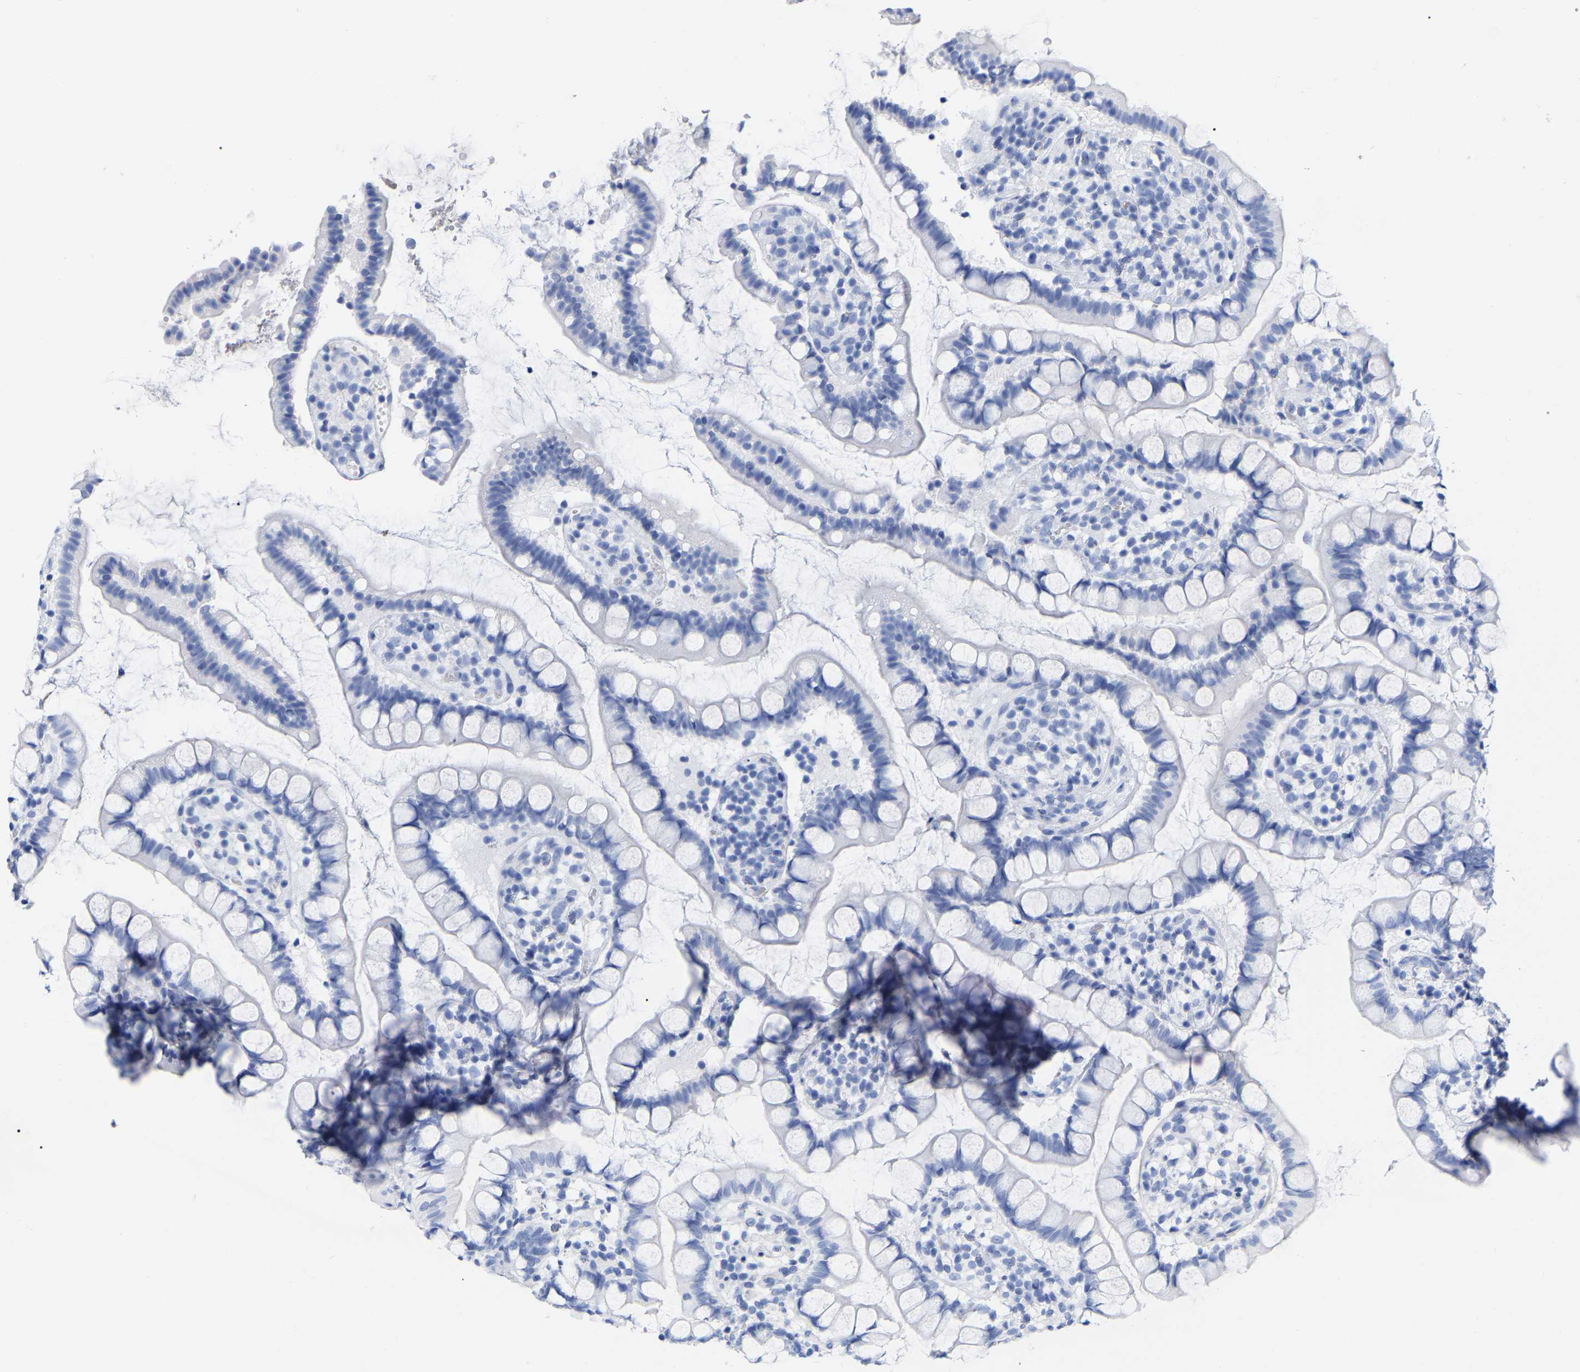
{"staining": {"intensity": "negative", "quantity": "none", "location": "none"}, "tissue": "small intestine", "cell_type": "Glandular cells", "image_type": "normal", "snomed": [{"axis": "morphology", "description": "Normal tissue, NOS"}, {"axis": "topography", "description": "Small intestine"}], "caption": "A photomicrograph of human small intestine is negative for staining in glandular cells. (DAB (3,3'-diaminobenzidine) IHC with hematoxylin counter stain).", "gene": "HAPLN1", "patient": {"sex": "female", "age": 84}}